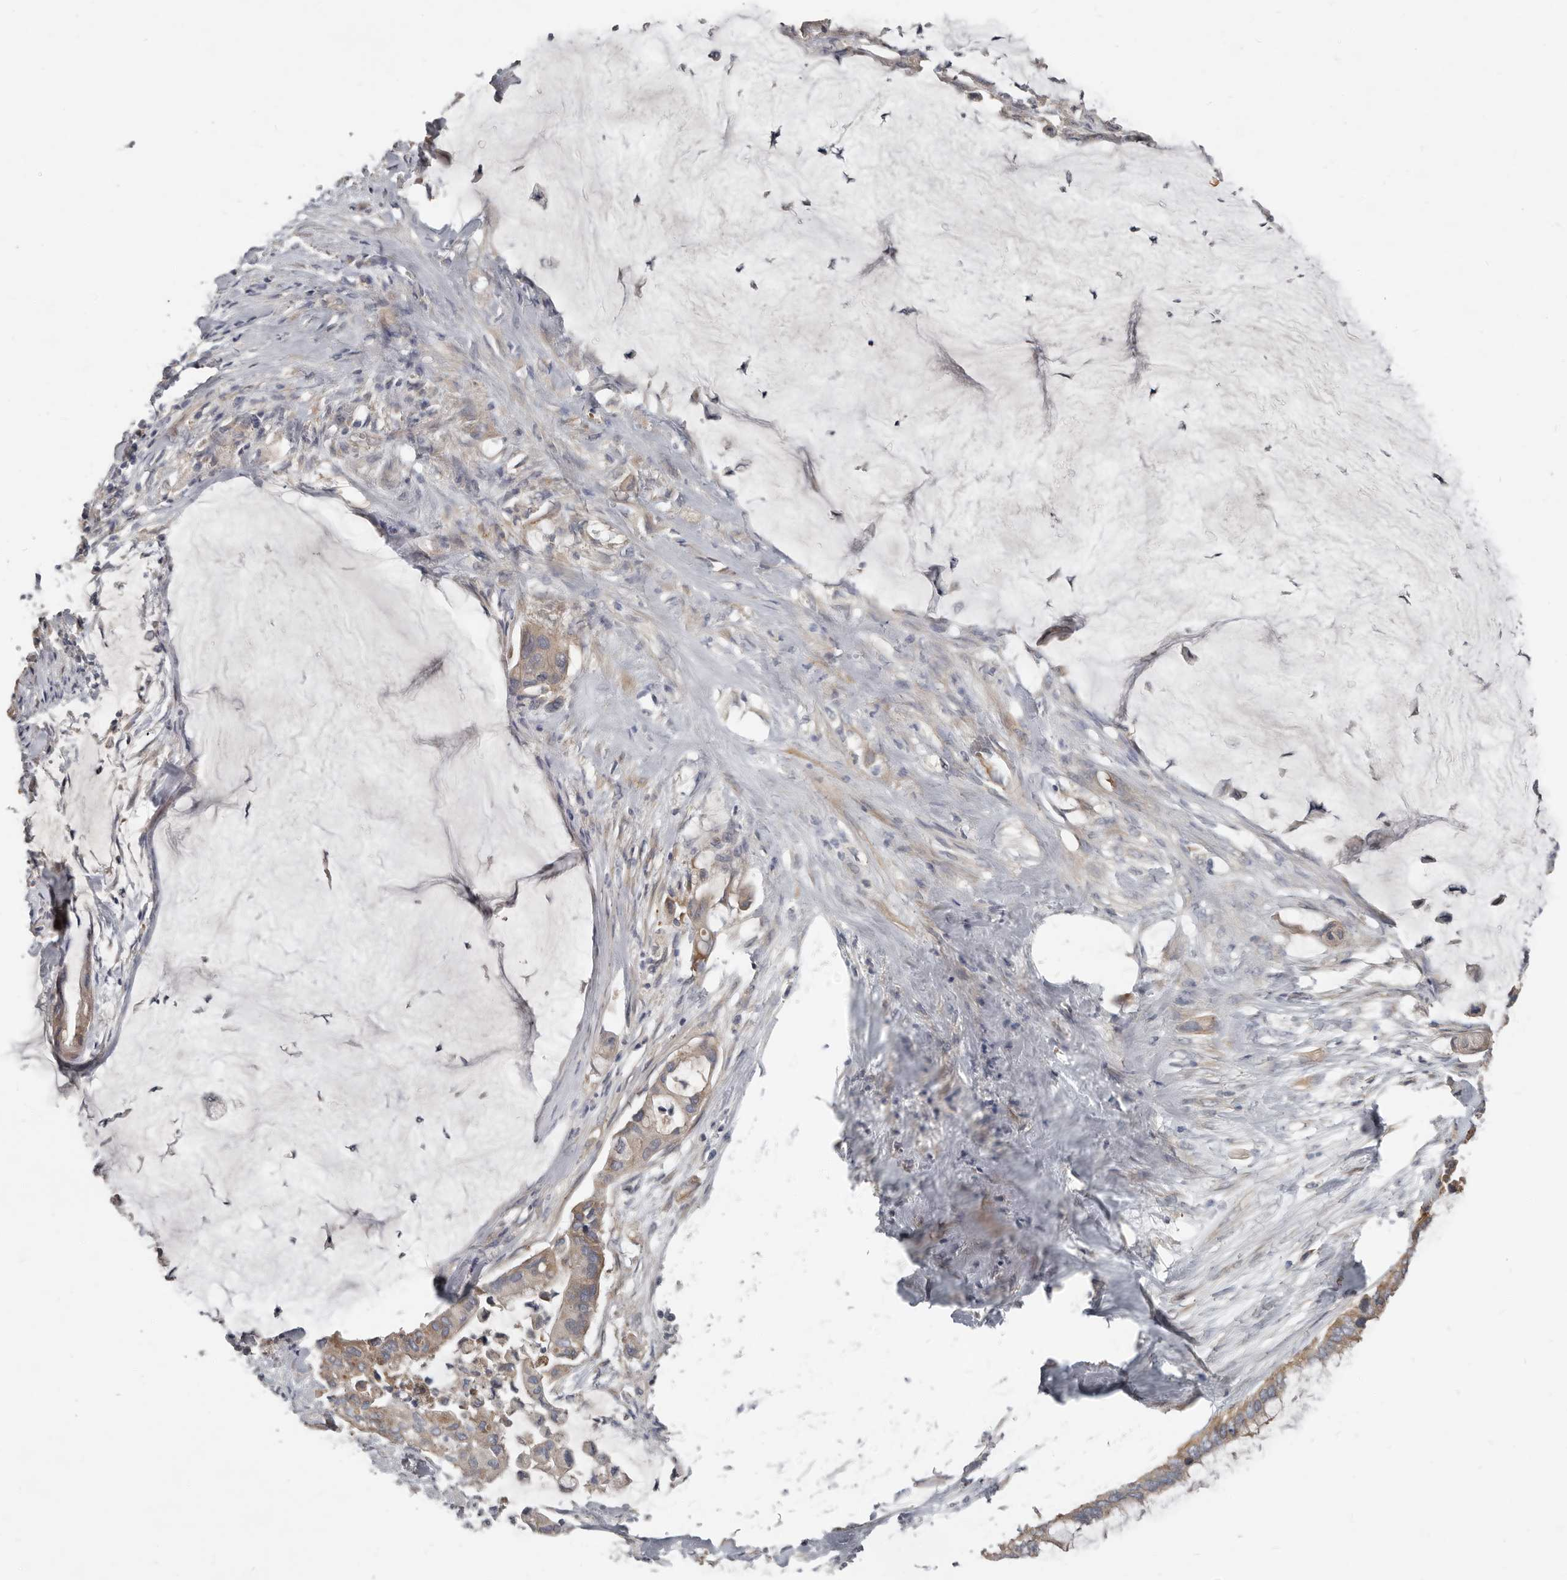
{"staining": {"intensity": "weak", "quantity": ">75%", "location": "cytoplasmic/membranous"}, "tissue": "pancreatic cancer", "cell_type": "Tumor cells", "image_type": "cancer", "snomed": [{"axis": "morphology", "description": "Adenocarcinoma, NOS"}, {"axis": "topography", "description": "Pancreas"}], "caption": "Adenocarcinoma (pancreatic) stained with a protein marker demonstrates weak staining in tumor cells.", "gene": "AKNAD1", "patient": {"sex": "male", "age": 41}}